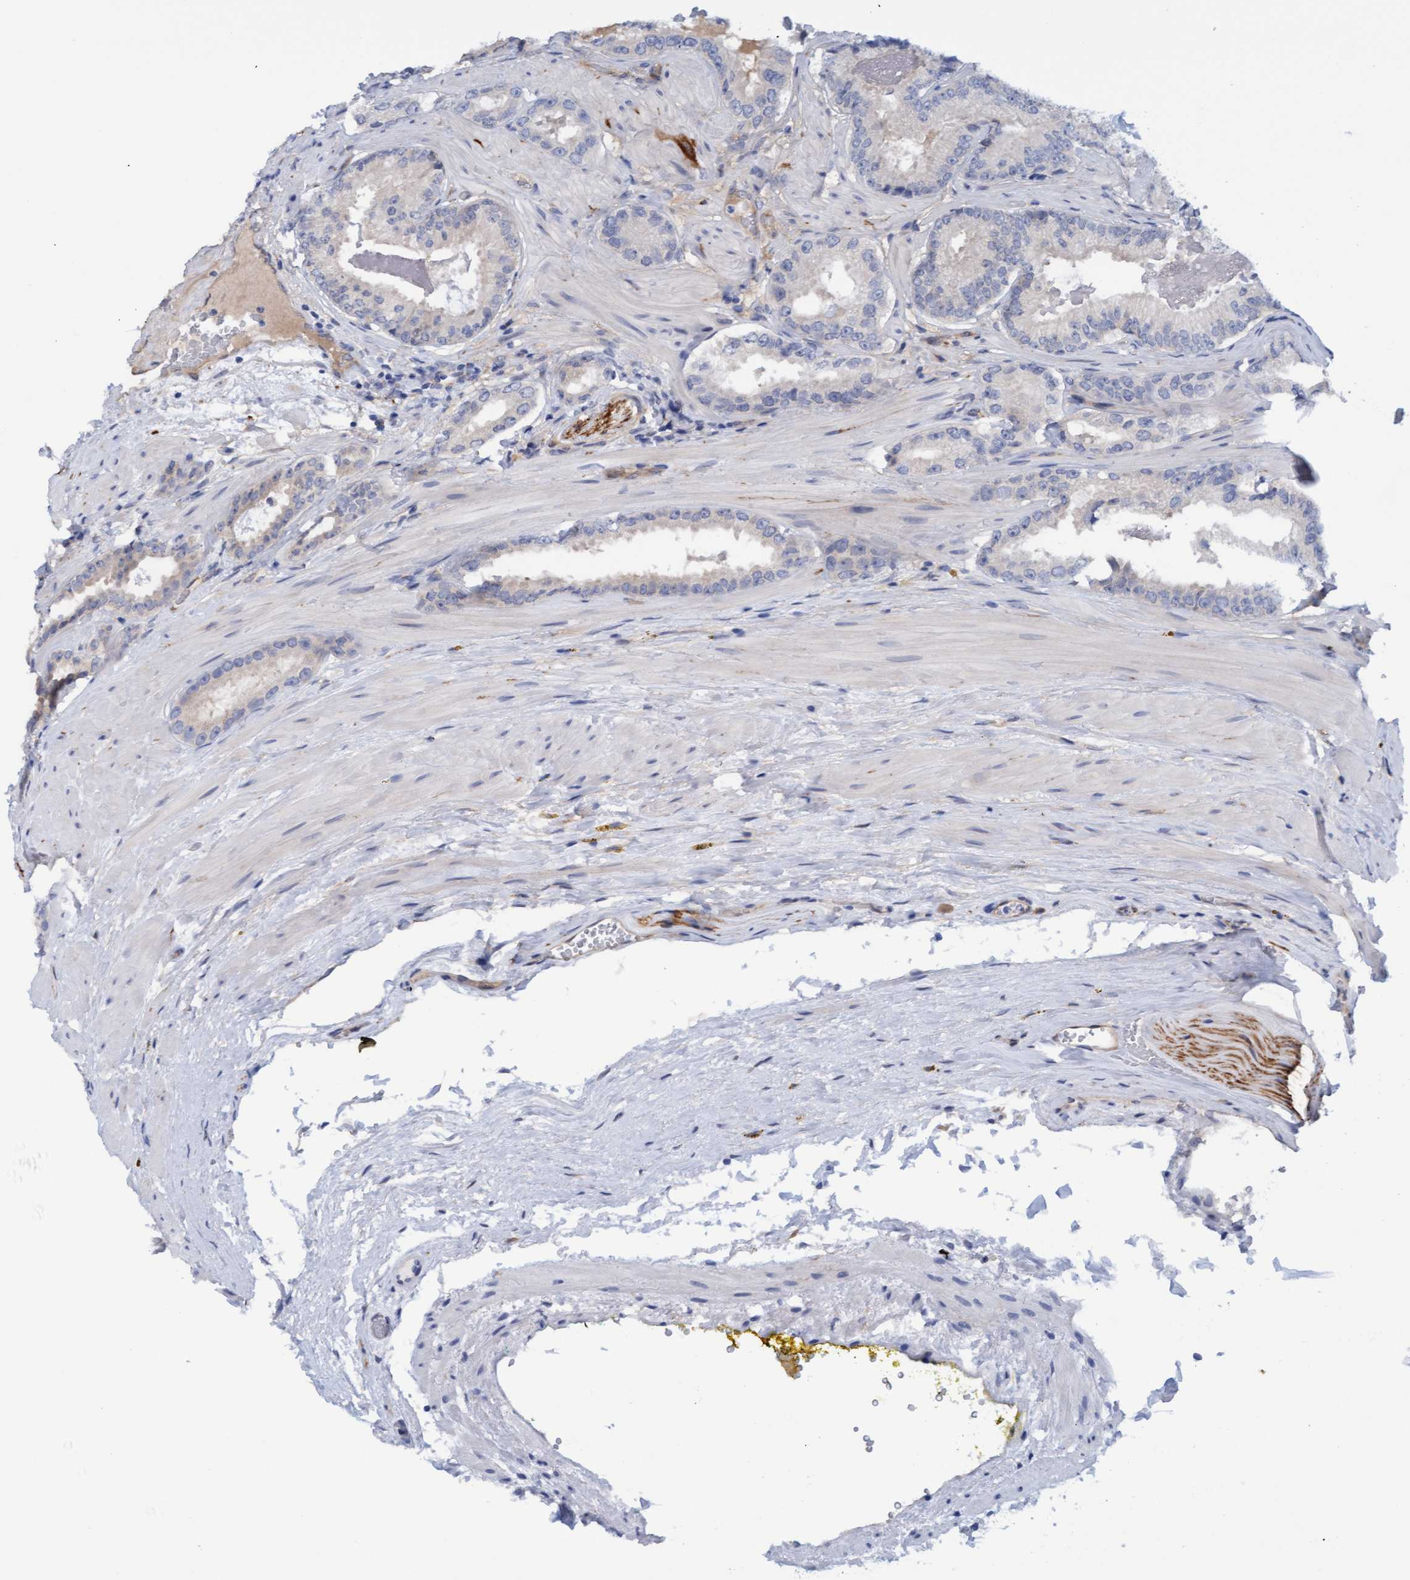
{"staining": {"intensity": "negative", "quantity": "none", "location": "none"}, "tissue": "prostate cancer", "cell_type": "Tumor cells", "image_type": "cancer", "snomed": [{"axis": "morphology", "description": "Adenocarcinoma, Low grade"}, {"axis": "topography", "description": "Prostate"}], "caption": "Prostate cancer (low-grade adenocarcinoma) was stained to show a protein in brown. There is no significant staining in tumor cells.", "gene": "STXBP1", "patient": {"sex": "male", "age": 51}}